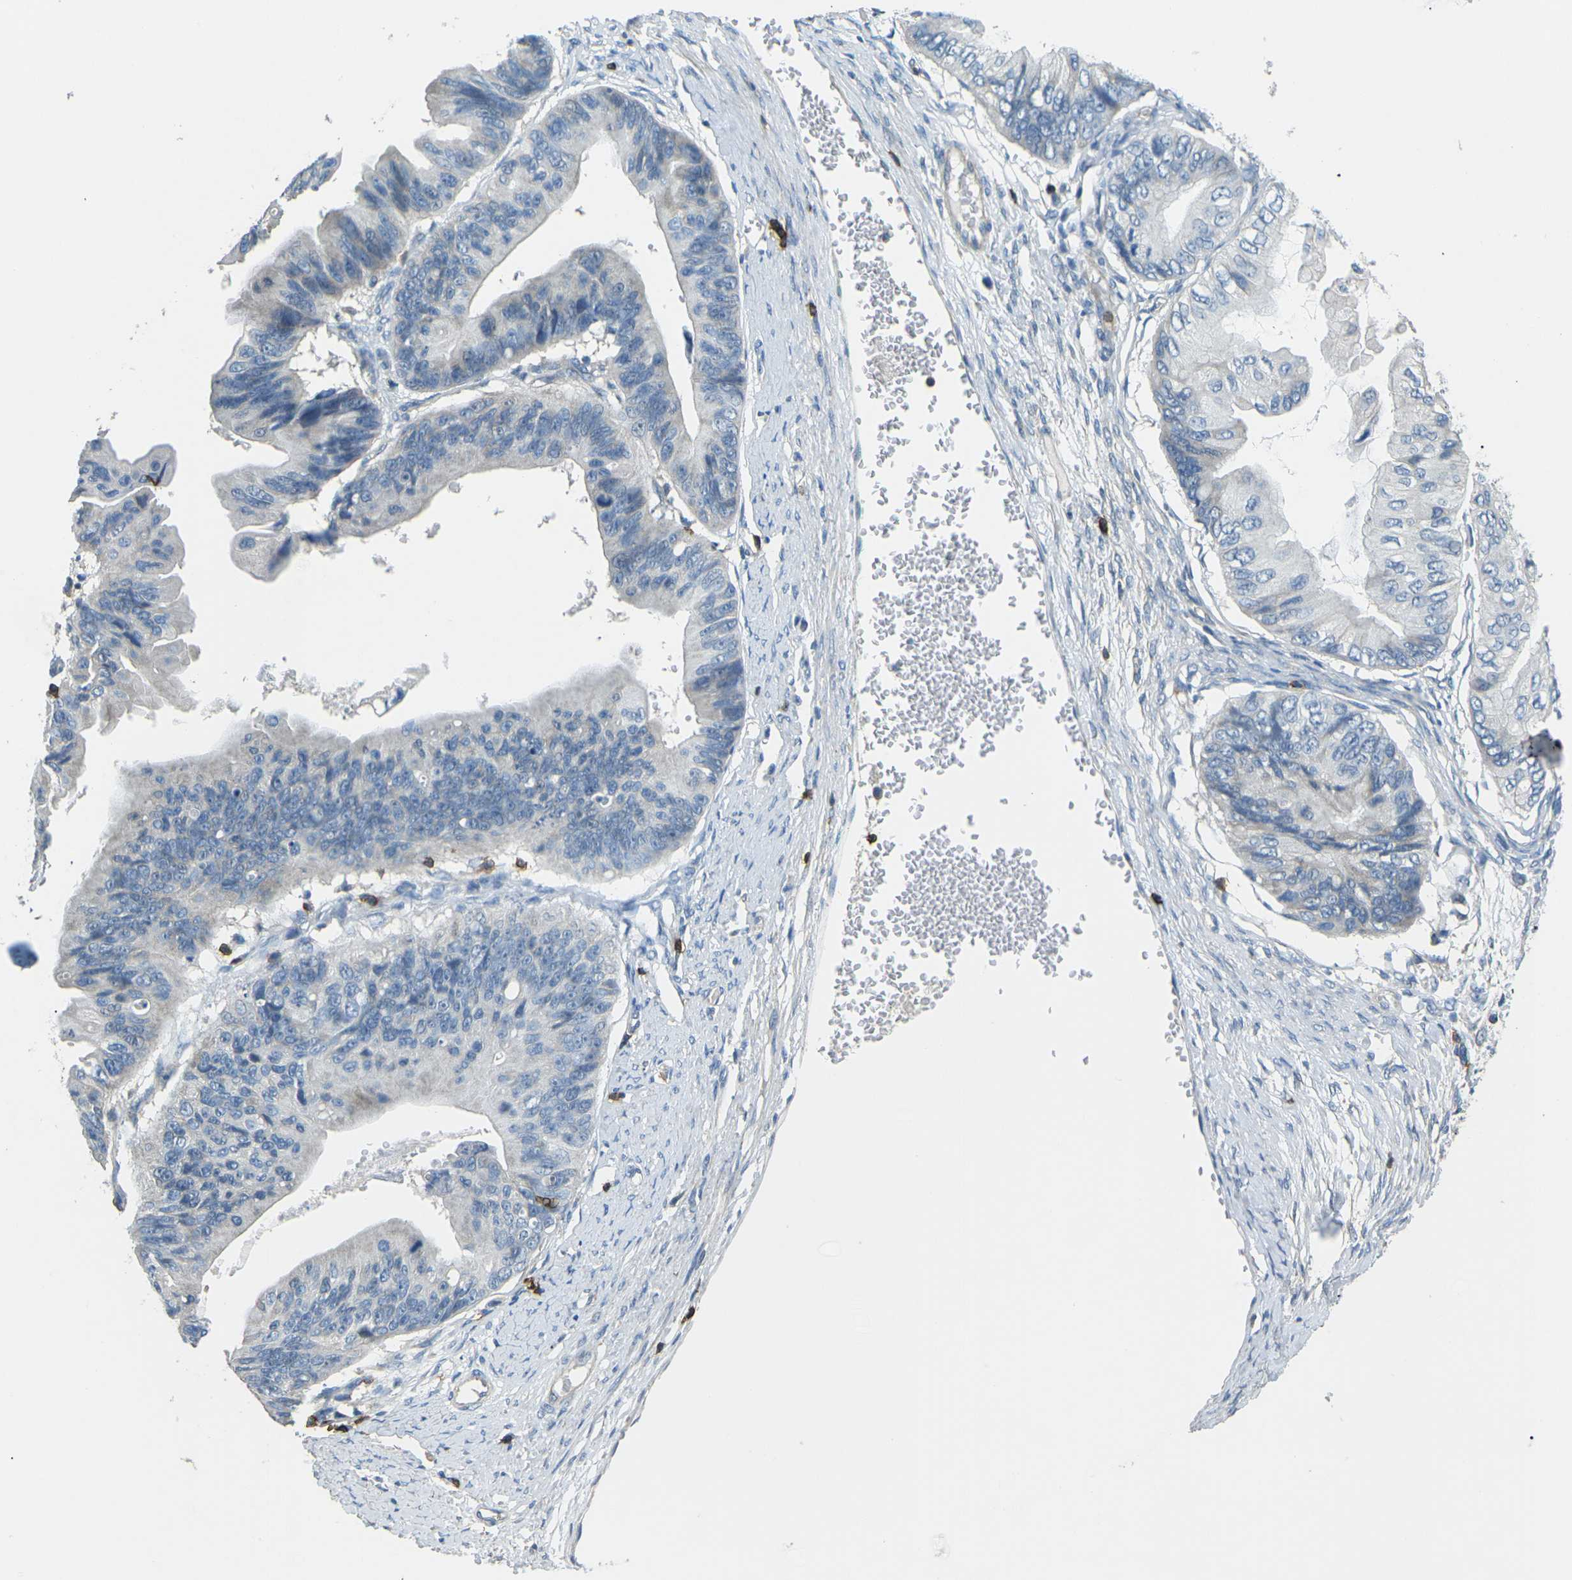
{"staining": {"intensity": "negative", "quantity": "none", "location": "none"}, "tissue": "ovarian cancer", "cell_type": "Tumor cells", "image_type": "cancer", "snomed": [{"axis": "morphology", "description": "Cystadenocarcinoma, mucinous, NOS"}, {"axis": "topography", "description": "Ovary"}], "caption": "Immunohistochemistry (IHC) micrograph of neoplastic tissue: ovarian cancer (mucinous cystadenocarcinoma) stained with DAB (3,3'-diaminobenzidine) displays no significant protein positivity in tumor cells.", "gene": "CD6", "patient": {"sex": "female", "age": 61}}